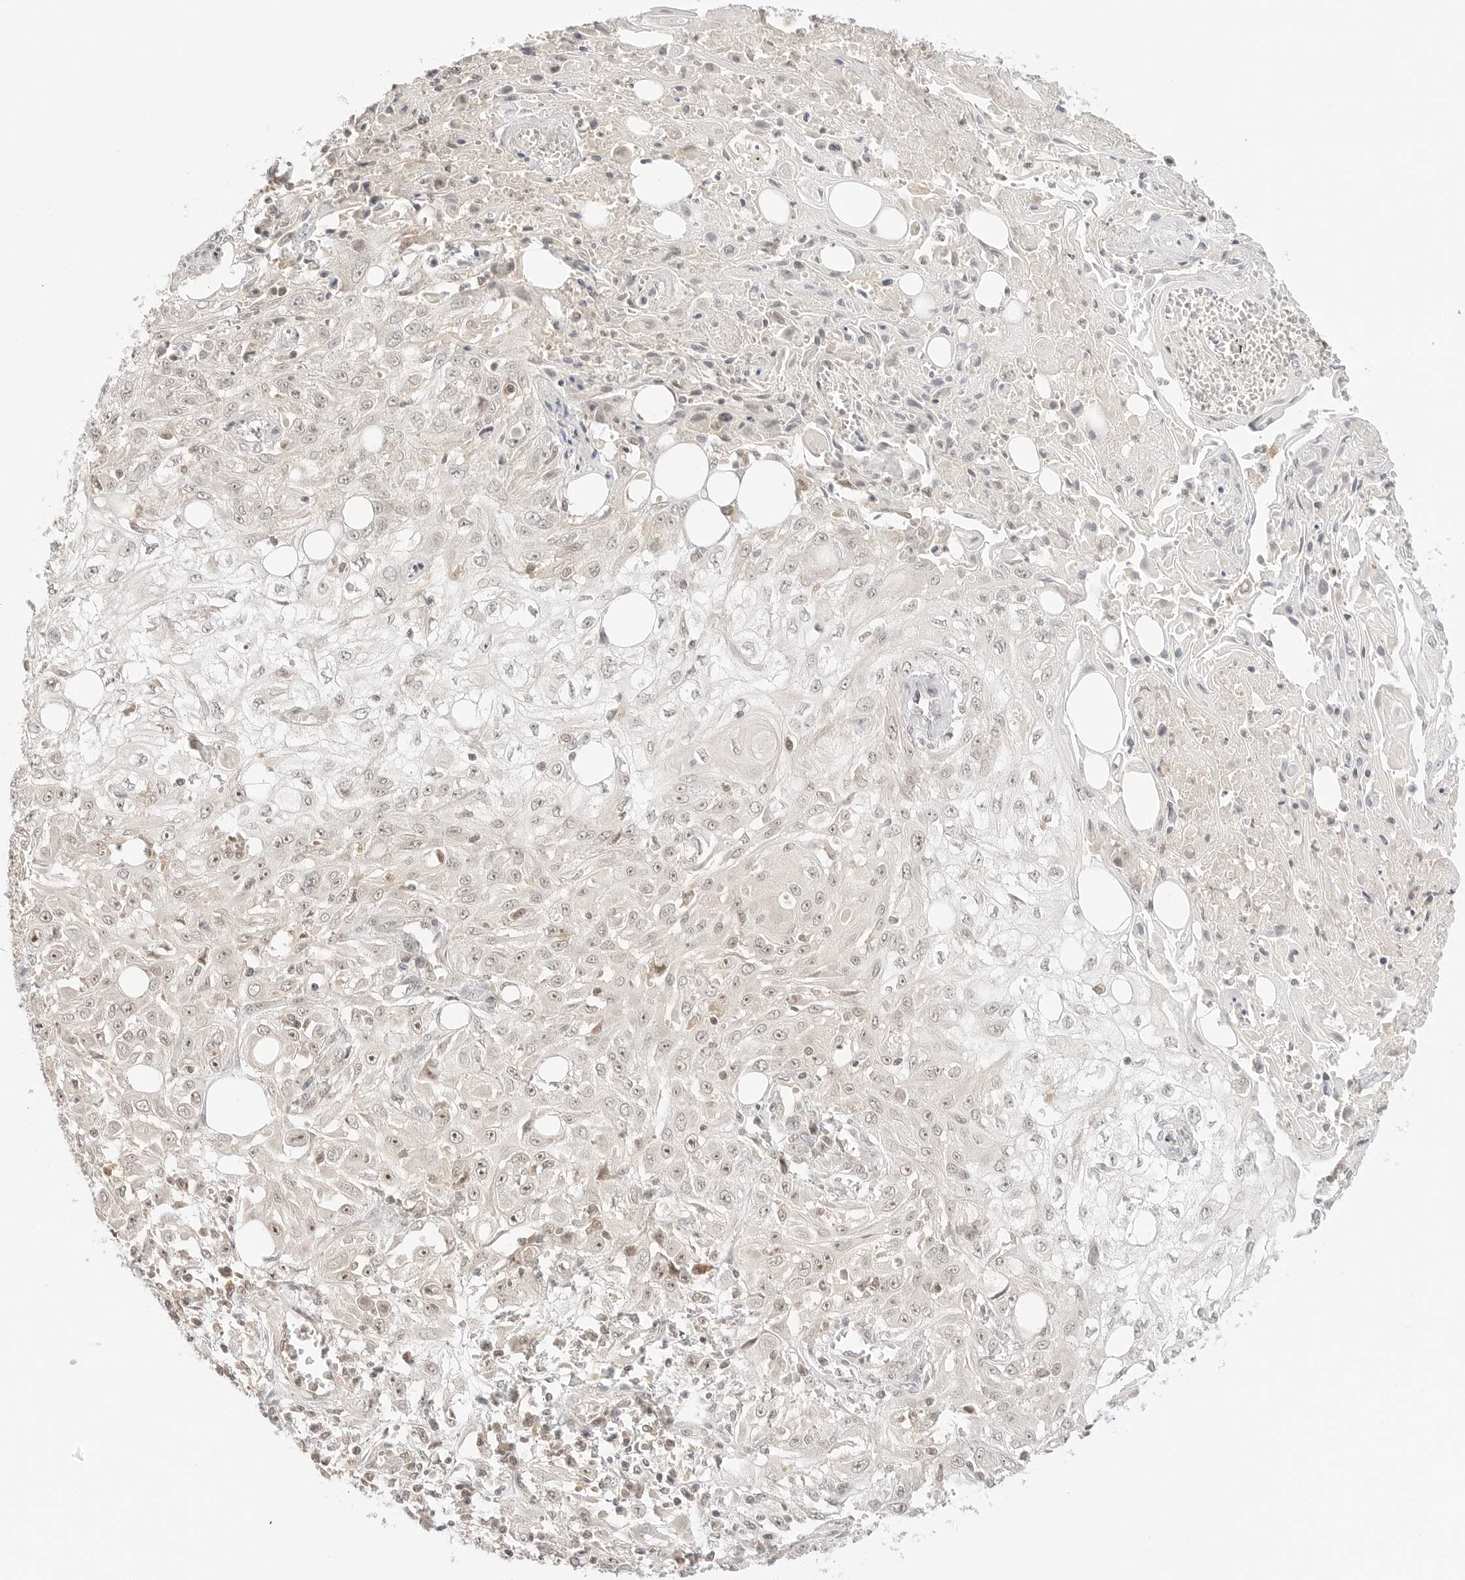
{"staining": {"intensity": "weak", "quantity": "<25%", "location": "nuclear"}, "tissue": "skin cancer", "cell_type": "Tumor cells", "image_type": "cancer", "snomed": [{"axis": "morphology", "description": "Squamous cell carcinoma, NOS"}, {"axis": "morphology", "description": "Squamous cell carcinoma, metastatic, NOS"}, {"axis": "topography", "description": "Skin"}, {"axis": "topography", "description": "Lymph node"}], "caption": "This photomicrograph is of skin squamous cell carcinoma stained with immunohistochemistry to label a protein in brown with the nuclei are counter-stained blue. There is no staining in tumor cells.", "gene": "RPS6KL1", "patient": {"sex": "male", "age": 75}}